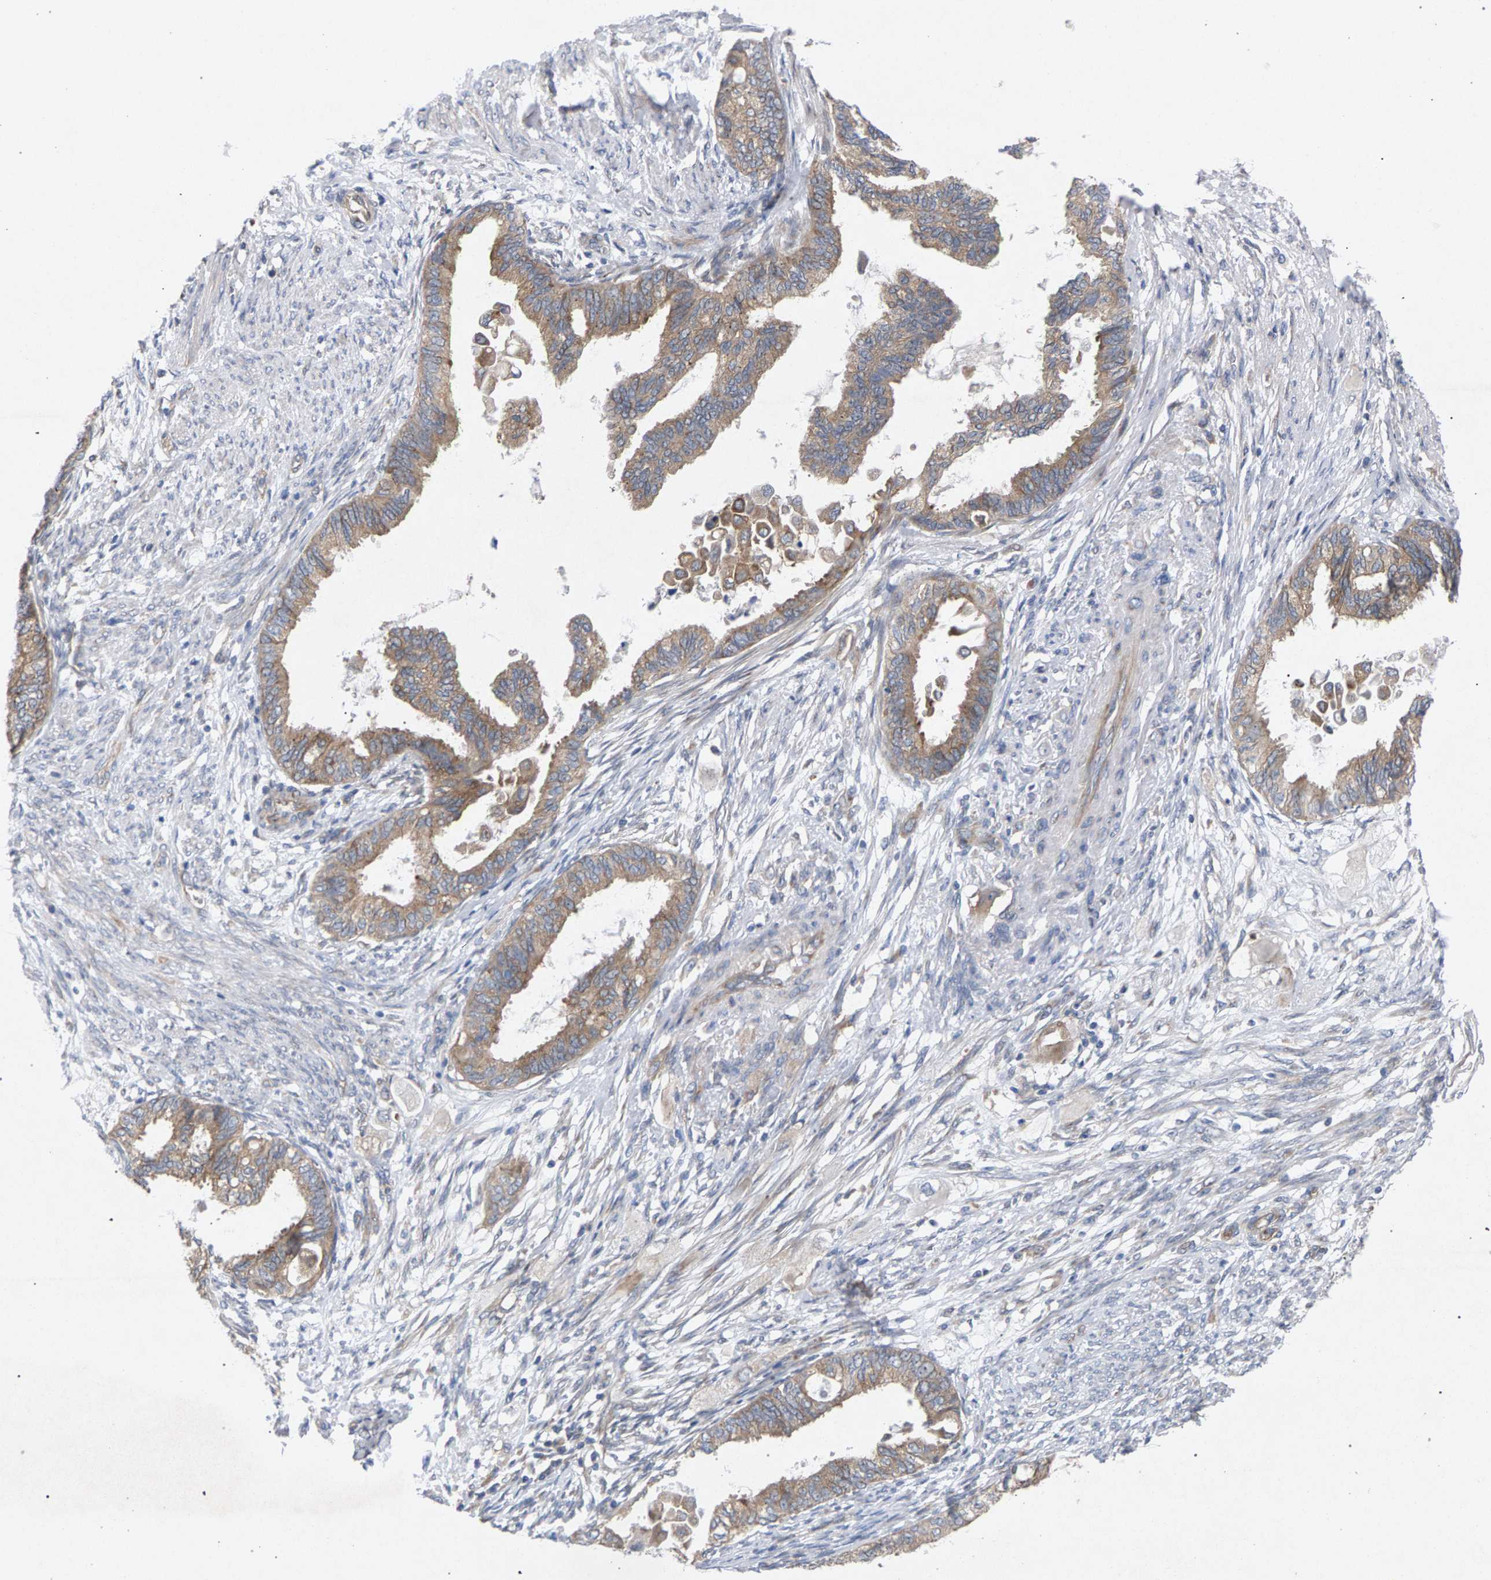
{"staining": {"intensity": "moderate", "quantity": ">75%", "location": "cytoplasmic/membranous"}, "tissue": "cervical cancer", "cell_type": "Tumor cells", "image_type": "cancer", "snomed": [{"axis": "morphology", "description": "Normal tissue, NOS"}, {"axis": "morphology", "description": "Adenocarcinoma, NOS"}, {"axis": "topography", "description": "Cervix"}, {"axis": "topography", "description": "Endometrium"}], "caption": "Immunohistochemistry staining of cervical cancer (adenocarcinoma), which demonstrates medium levels of moderate cytoplasmic/membranous staining in approximately >75% of tumor cells indicating moderate cytoplasmic/membranous protein expression. The staining was performed using DAB (3,3'-diaminobenzidine) (brown) for protein detection and nuclei were counterstained in hematoxylin (blue).", "gene": "MAMDC2", "patient": {"sex": "female", "age": 86}}